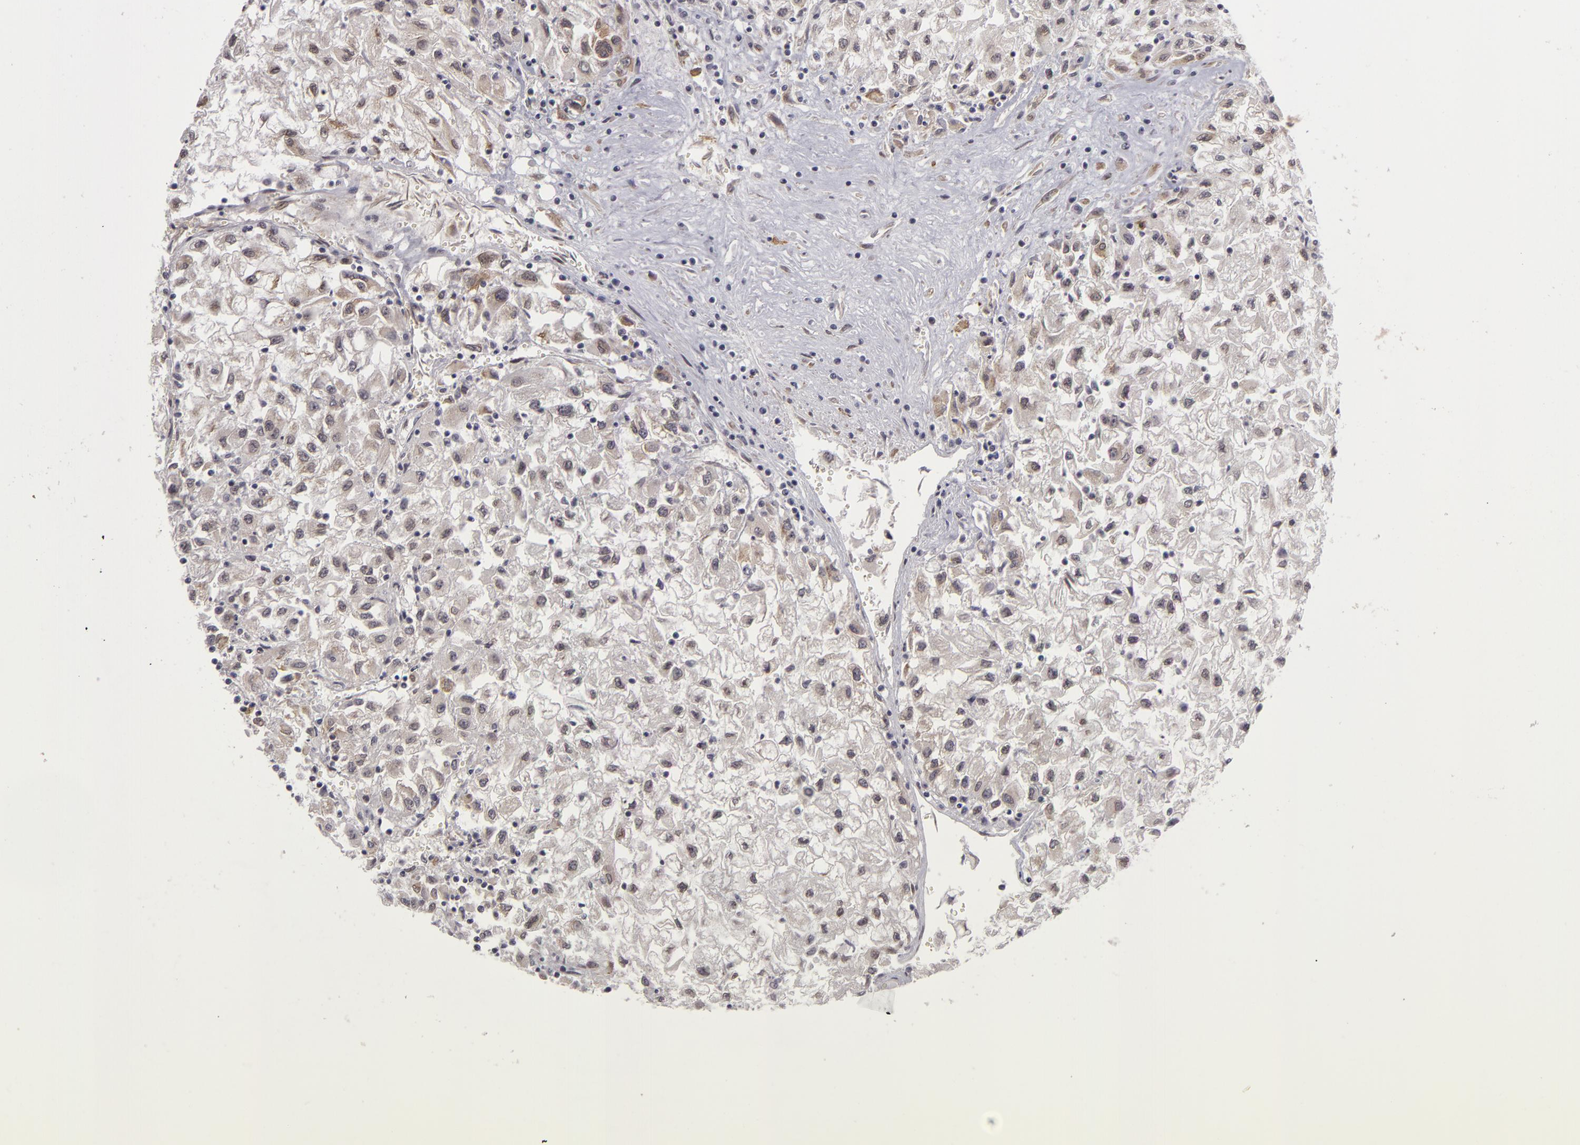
{"staining": {"intensity": "weak", "quantity": "<25%", "location": "cytoplasmic/membranous,nuclear"}, "tissue": "renal cancer", "cell_type": "Tumor cells", "image_type": "cancer", "snomed": [{"axis": "morphology", "description": "Adenocarcinoma, NOS"}, {"axis": "topography", "description": "Kidney"}], "caption": "Immunohistochemistry (IHC) image of adenocarcinoma (renal) stained for a protein (brown), which exhibits no positivity in tumor cells.", "gene": "ZNF133", "patient": {"sex": "male", "age": 59}}